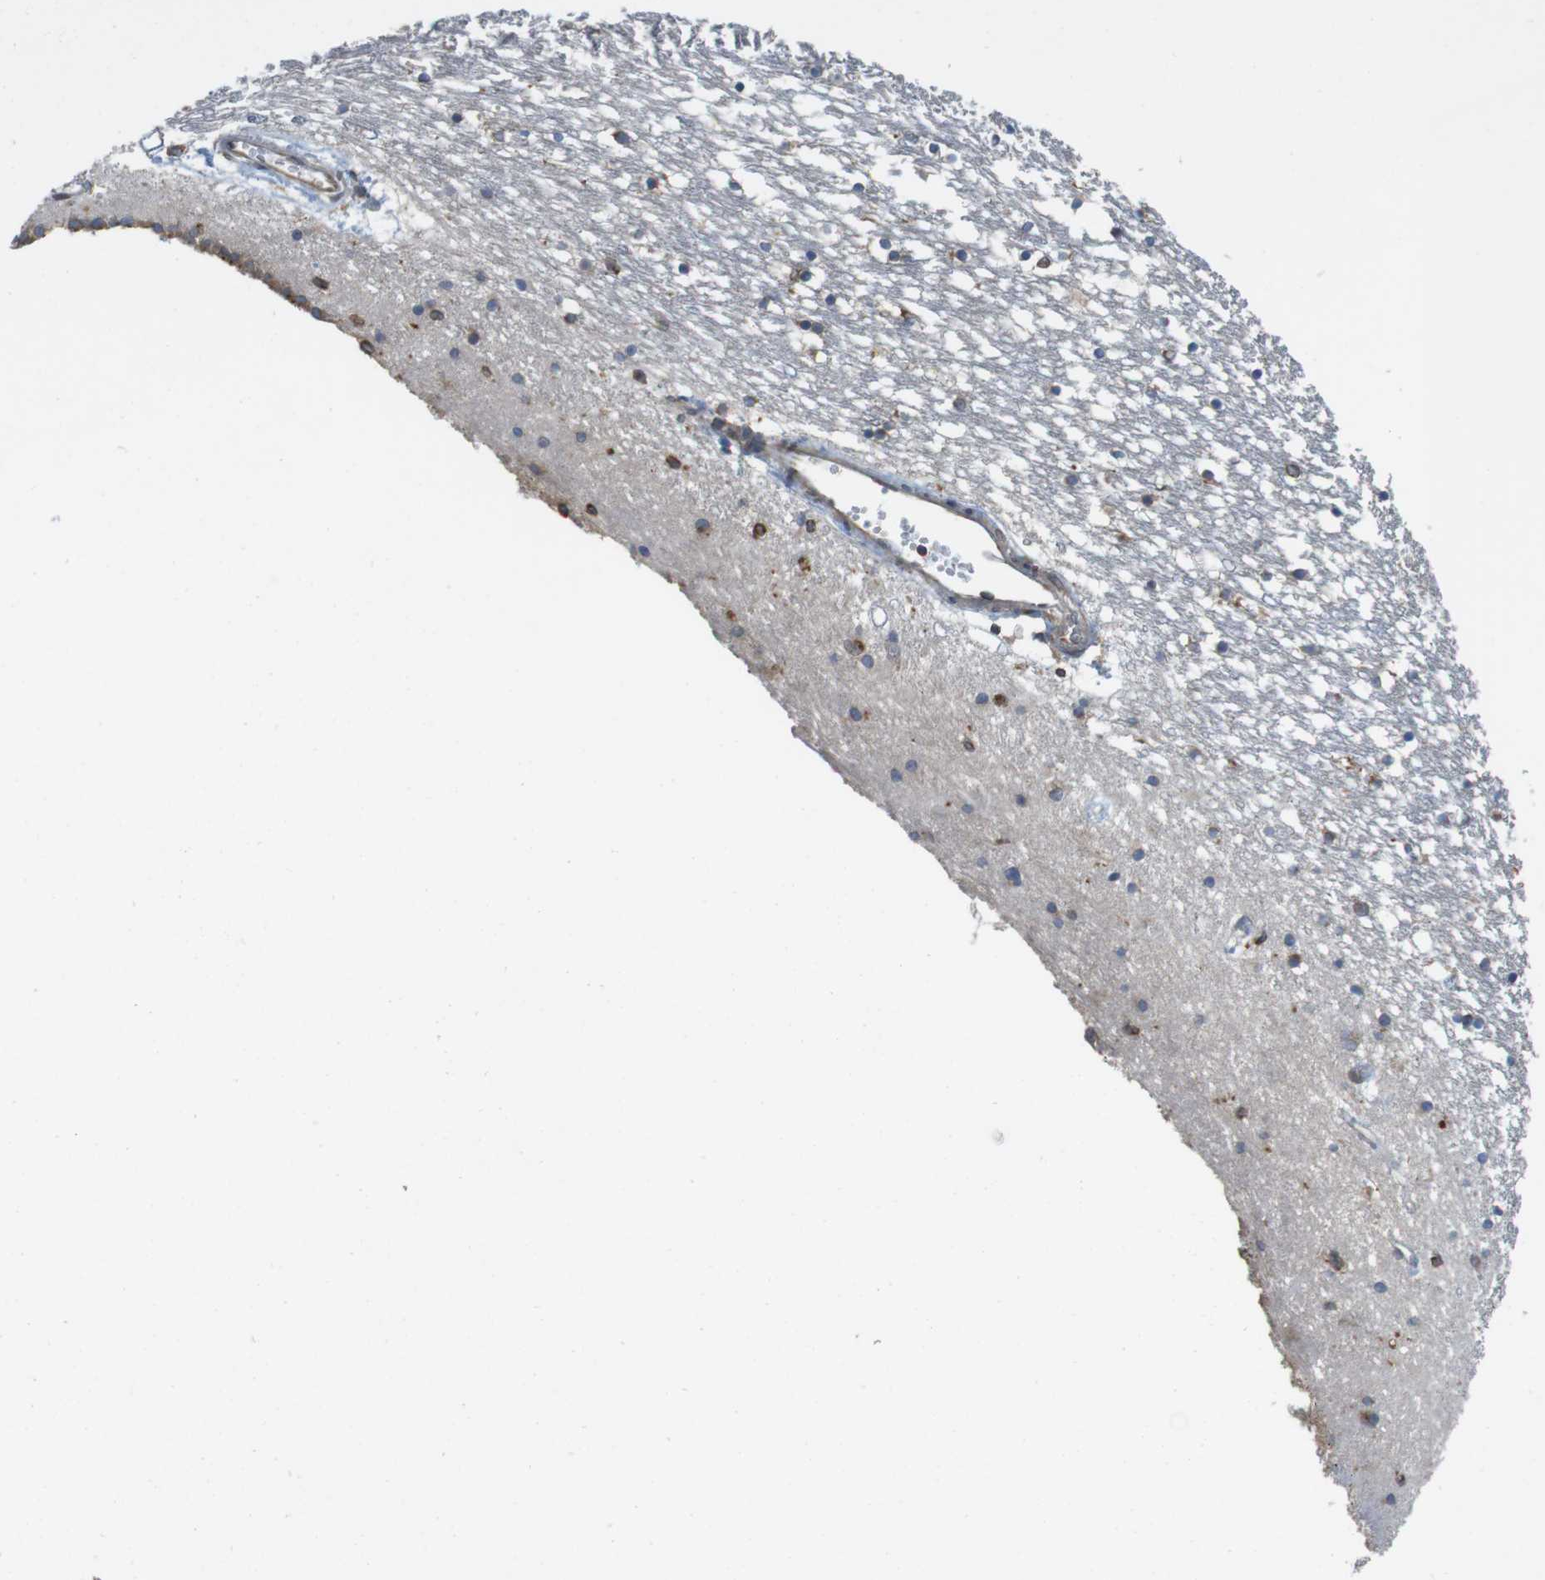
{"staining": {"intensity": "moderate", "quantity": "25%-75%", "location": "cytoplasmic/membranous"}, "tissue": "caudate", "cell_type": "Glial cells", "image_type": "normal", "snomed": [{"axis": "morphology", "description": "Normal tissue, NOS"}, {"axis": "topography", "description": "Lateral ventricle wall"}], "caption": "Immunohistochemical staining of normal human caudate reveals moderate cytoplasmic/membranous protein expression in about 25%-75% of glial cells.", "gene": "ARL6IP5", "patient": {"sex": "male", "age": 45}}